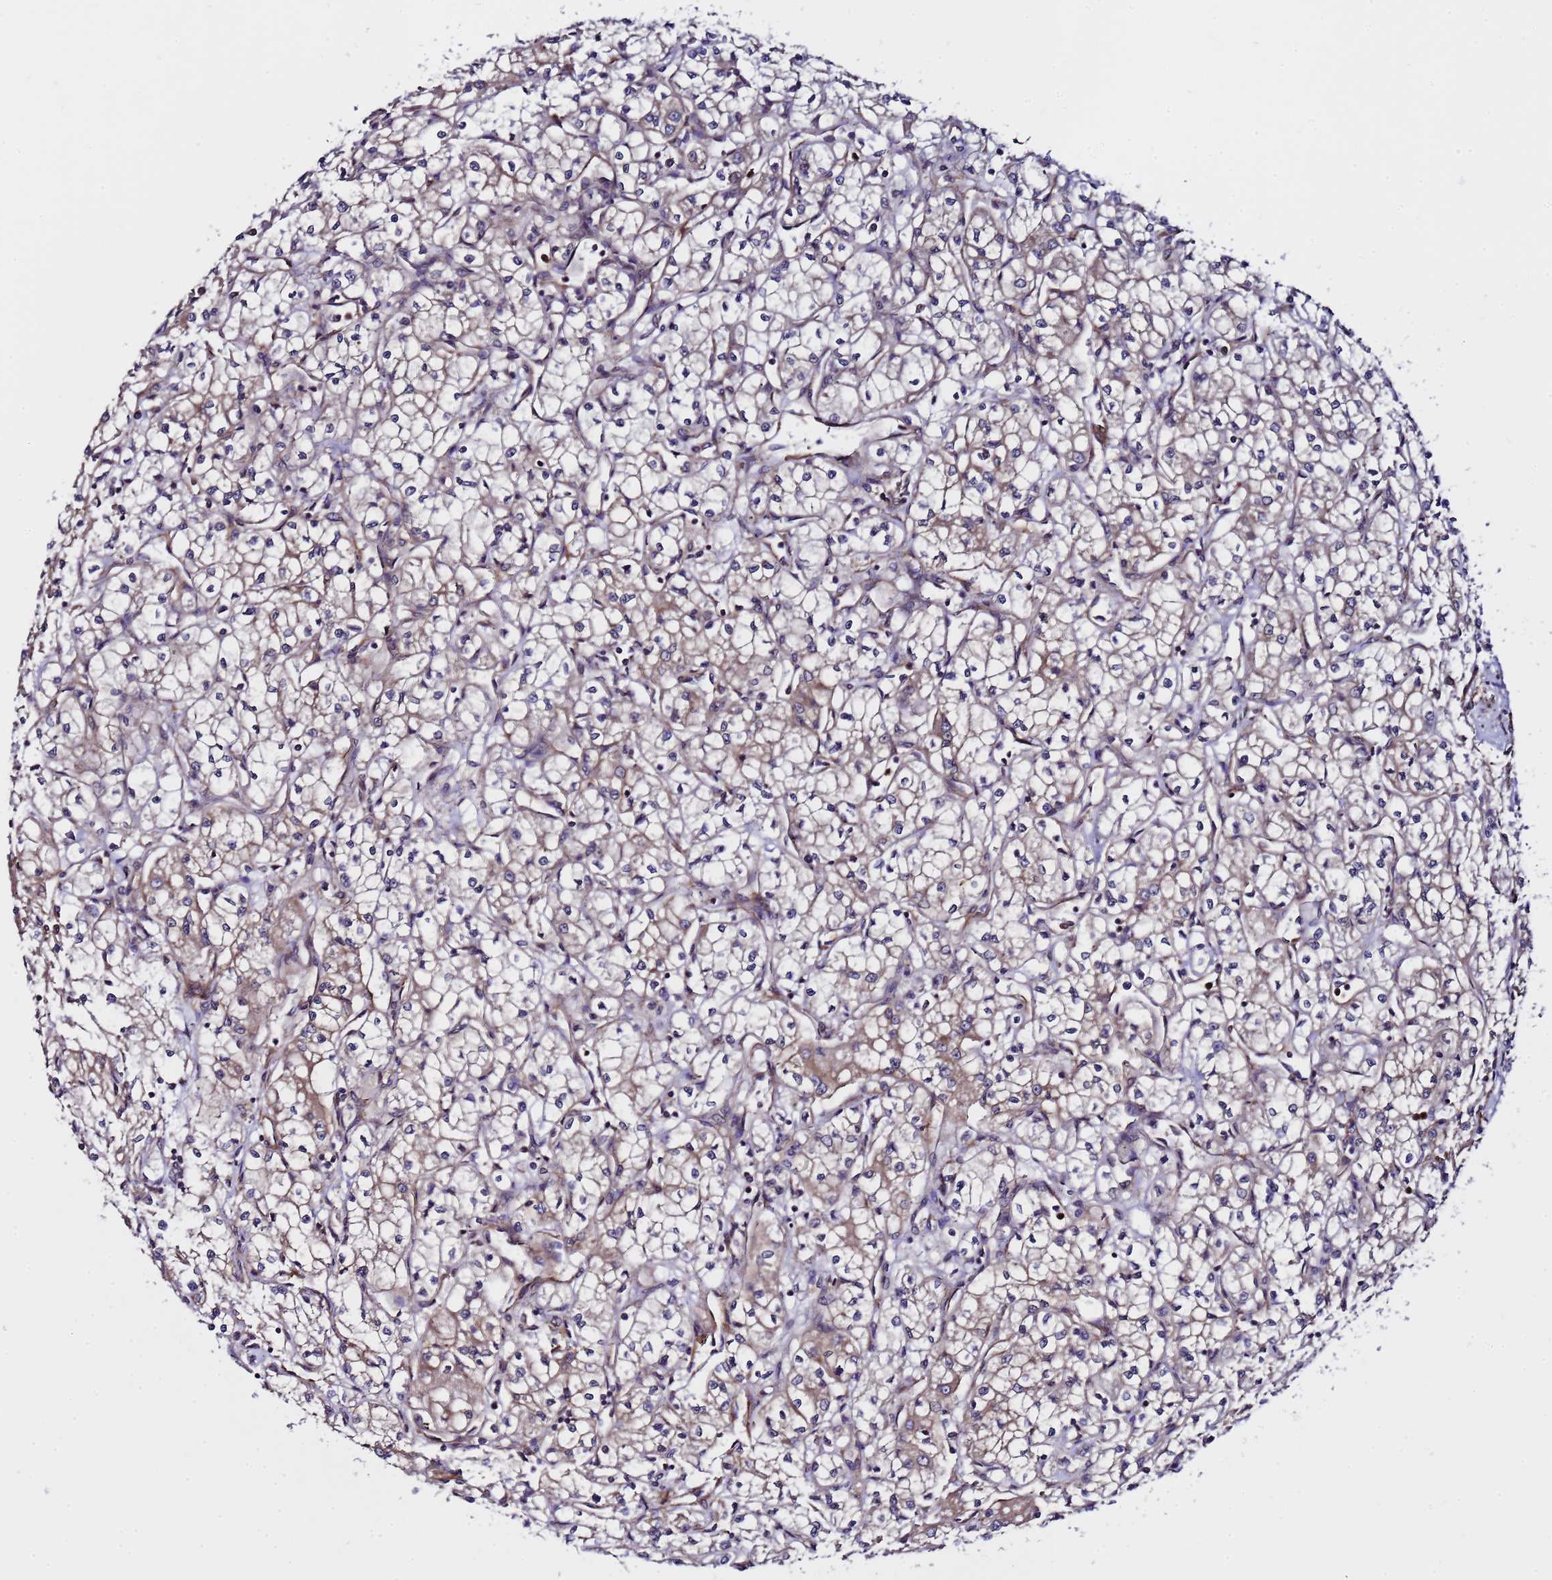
{"staining": {"intensity": "weak", "quantity": "<25%", "location": "cytoplasmic/membranous"}, "tissue": "renal cancer", "cell_type": "Tumor cells", "image_type": "cancer", "snomed": [{"axis": "morphology", "description": "Adenocarcinoma, NOS"}, {"axis": "topography", "description": "Kidney"}], "caption": "Immunohistochemistry (IHC) photomicrograph of neoplastic tissue: renal cancer stained with DAB (3,3'-diaminobenzidine) reveals no significant protein staining in tumor cells.", "gene": "GSTCD", "patient": {"sex": "male", "age": 59}}